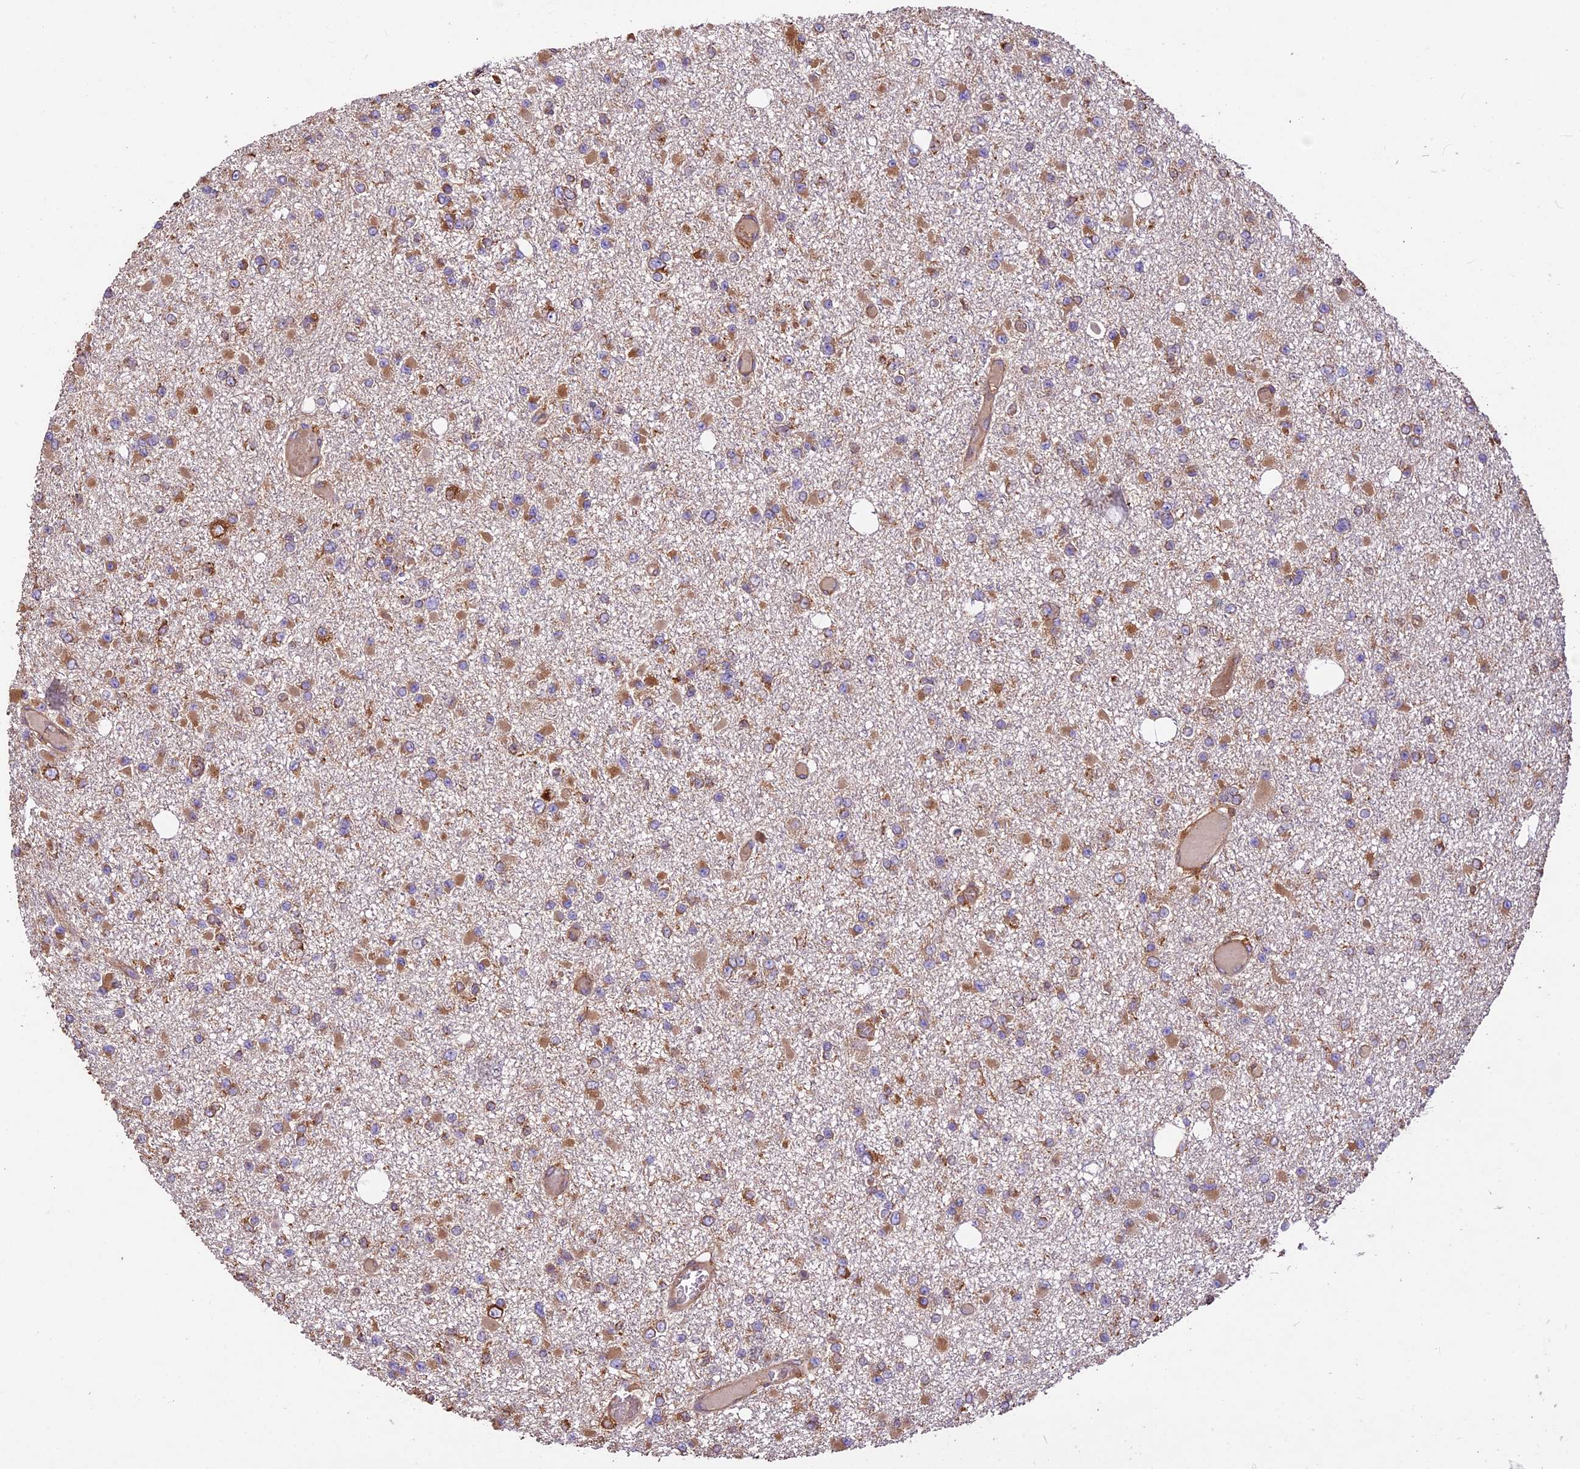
{"staining": {"intensity": "moderate", "quantity": "25%-75%", "location": "cytoplasmic/membranous"}, "tissue": "glioma", "cell_type": "Tumor cells", "image_type": "cancer", "snomed": [{"axis": "morphology", "description": "Glioma, malignant, Low grade"}, {"axis": "topography", "description": "Brain"}], "caption": "Moderate cytoplasmic/membranous expression is seen in about 25%-75% of tumor cells in malignant glioma (low-grade). Ihc stains the protein in brown and the nuclei are stained blue.", "gene": "KARS1", "patient": {"sex": "female", "age": 22}}